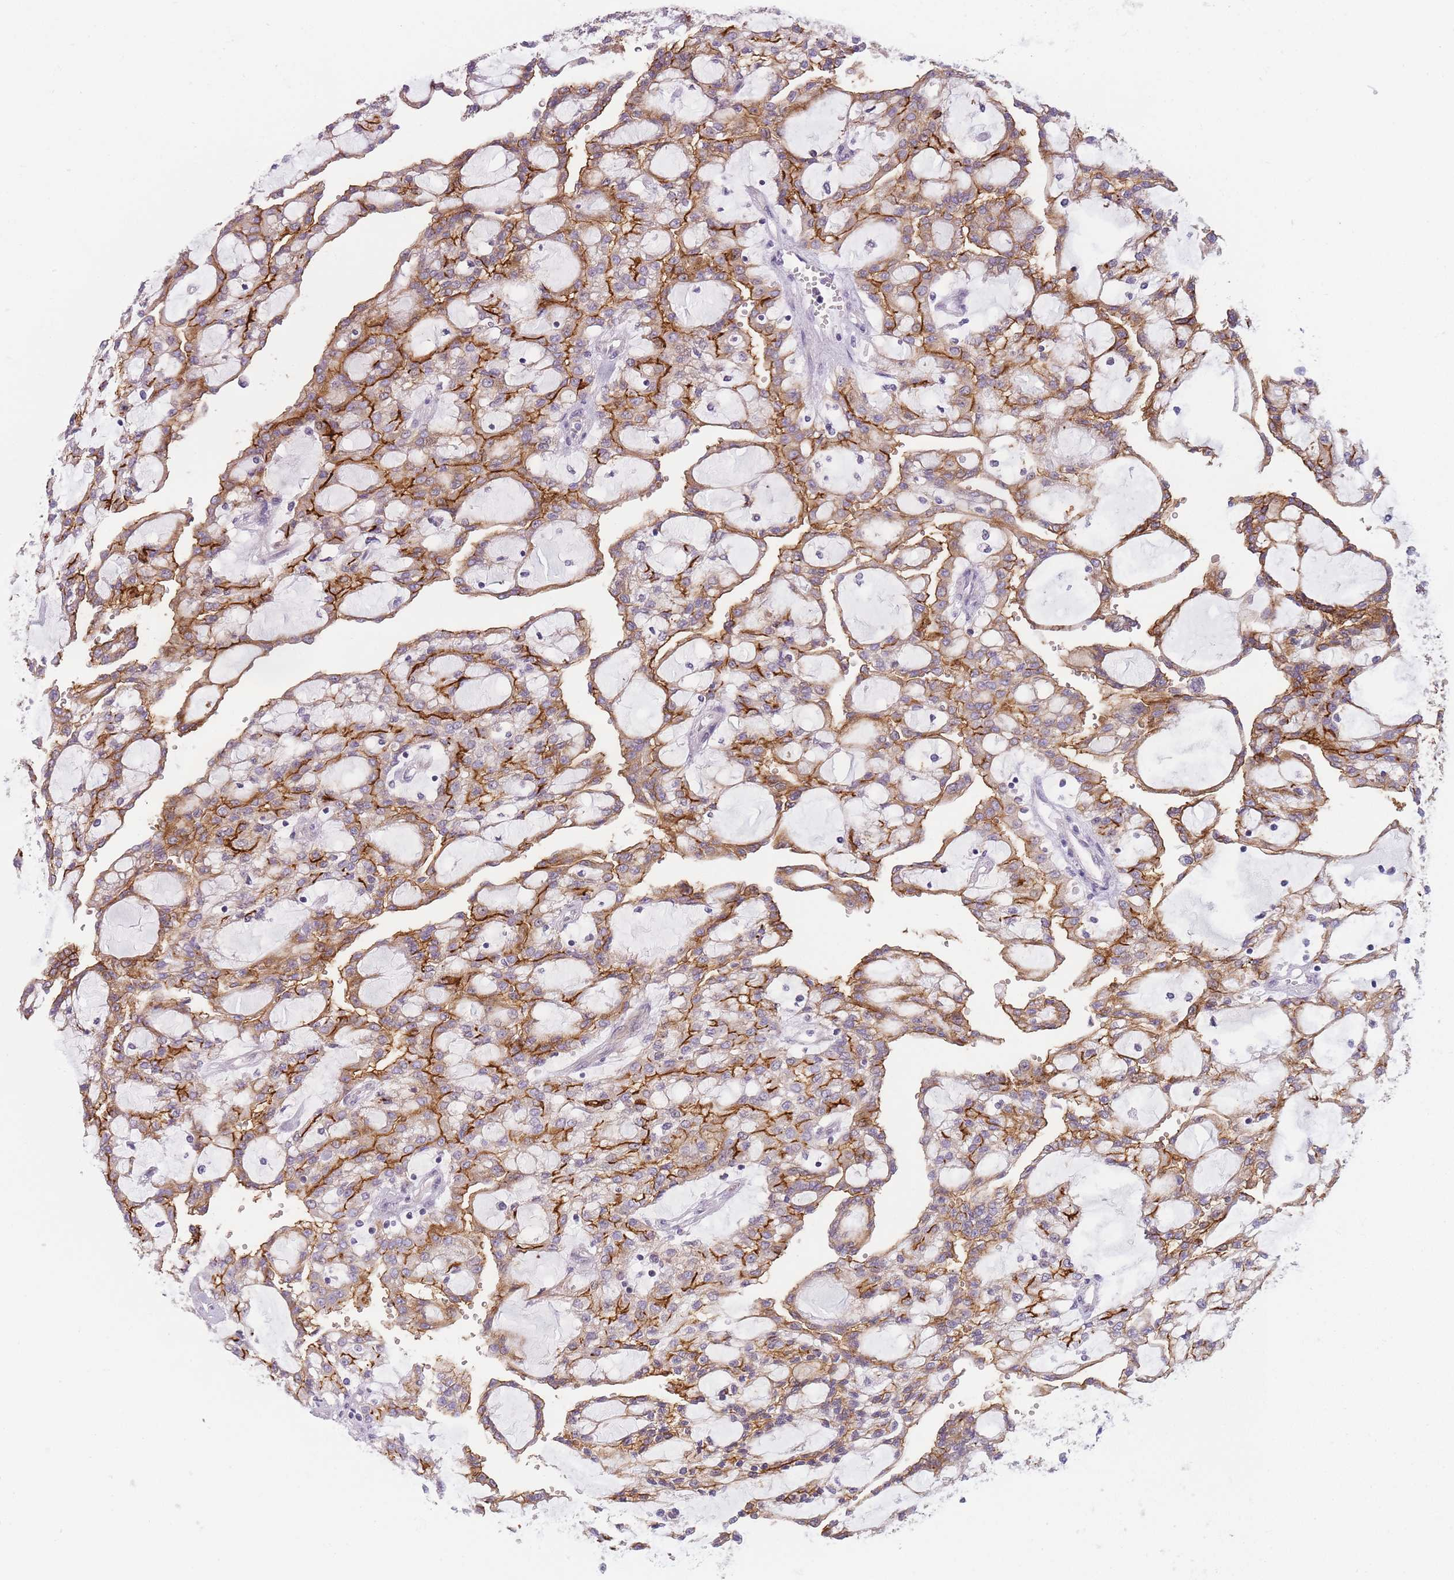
{"staining": {"intensity": "moderate", "quantity": ">75%", "location": "cytoplasmic/membranous"}, "tissue": "renal cancer", "cell_type": "Tumor cells", "image_type": "cancer", "snomed": [{"axis": "morphology", "description": "Adenocarcinoma, NOS"}, {"axis": "topography", "description": "Kidney"}], "caption": "Tumor cells reveal moderate cytoplasmic/membranous expression in about >75% of cells in renal cancer (adenocarcinoma).", "gene": "GGT1", "patient": {"sex": "male", "age": 63}}